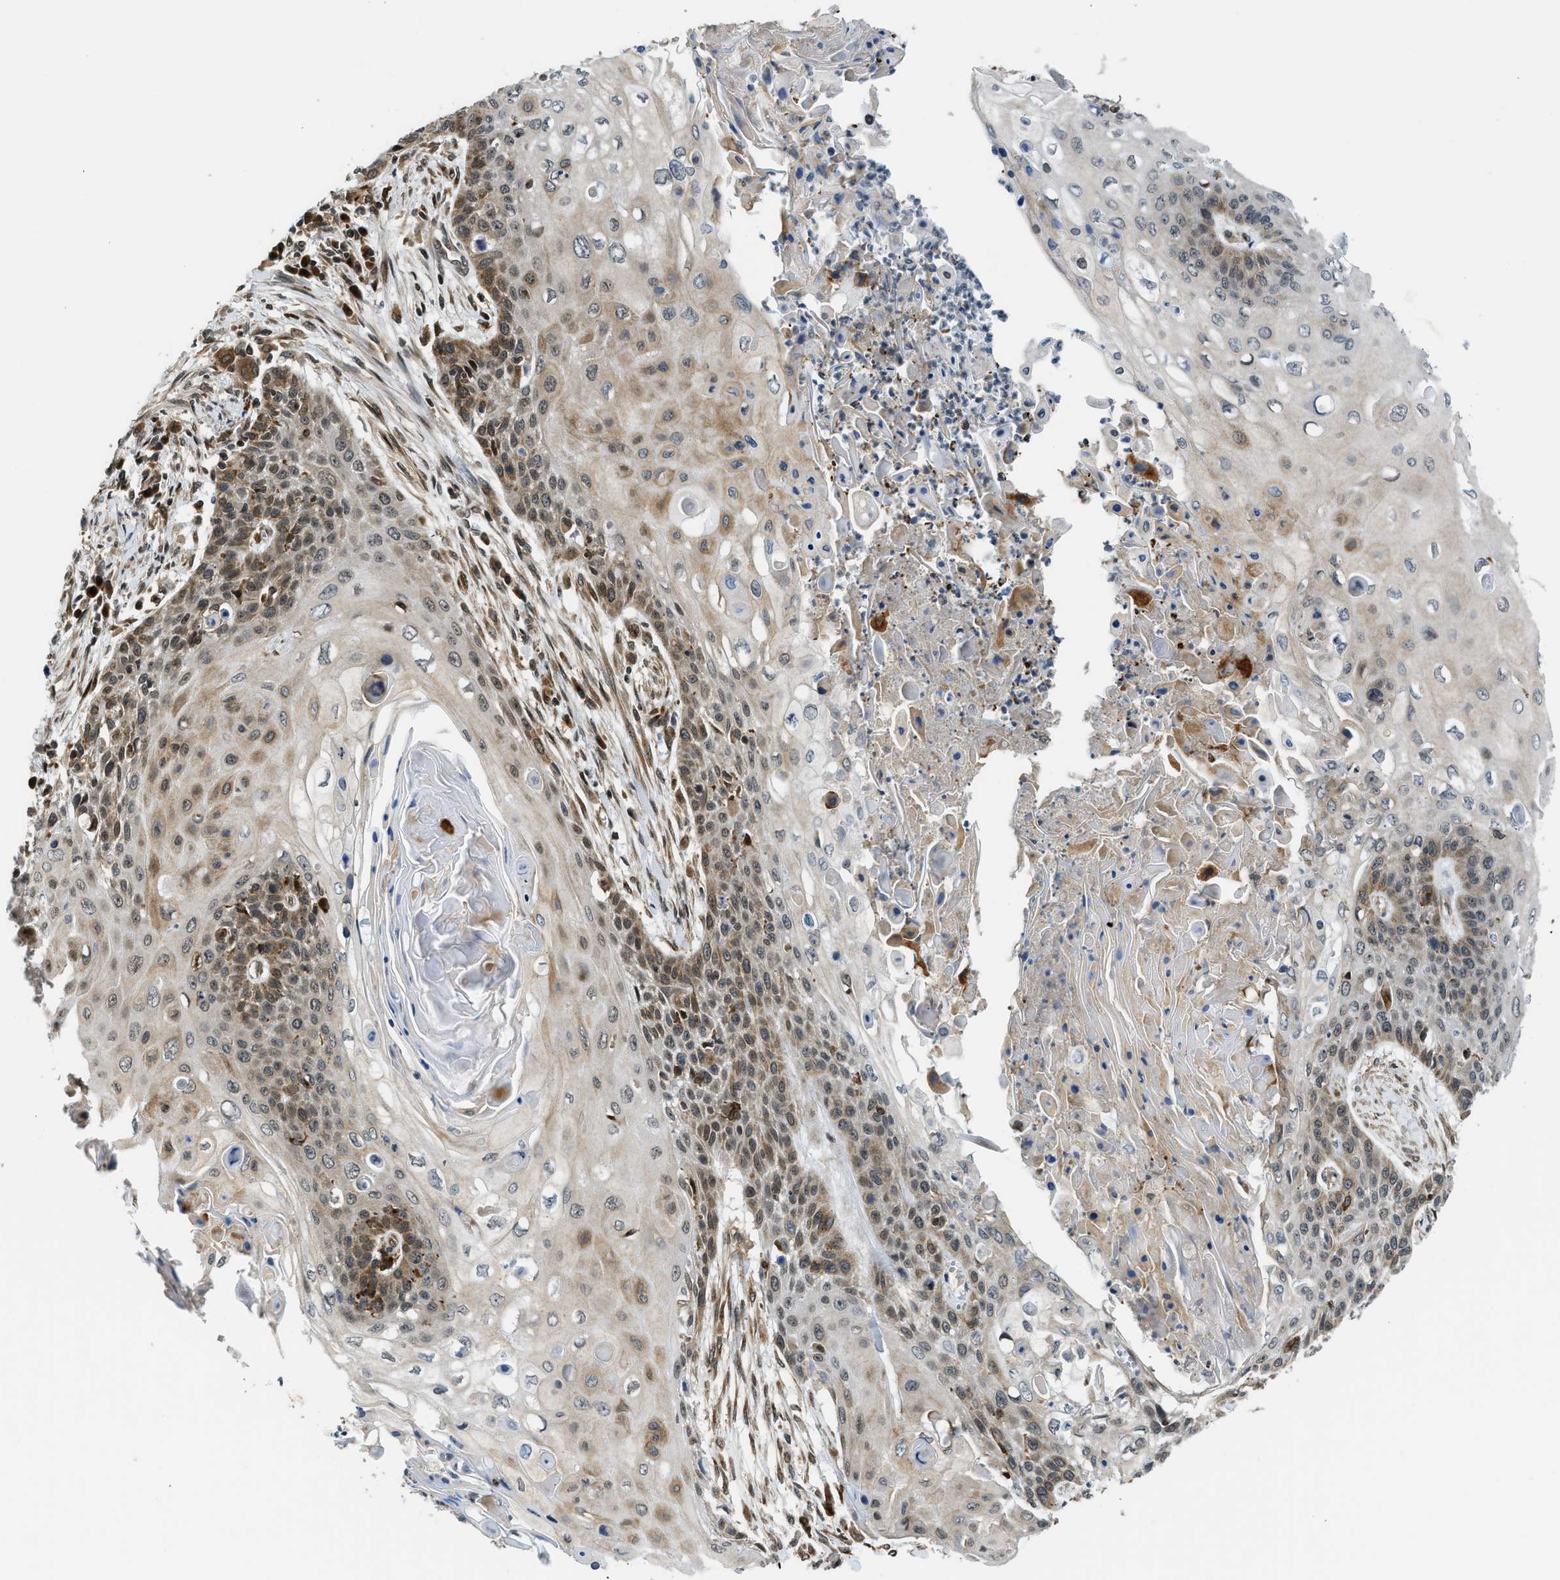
{"staining": {"intensity": "moderate", "quantity": ">75%", "location": "cytoplasmic/membranous"}, "tissue": "cervical cancer", "cell_type": "Tumor cells", "image_type": "cancer", "snomed": [{"axis": "morphology", "description": "Squamous cell carcinoma, NOS"}, {"axis": "topography", "description": "Cervix"}], "caption": "Immunohistochemical staining of squamous cell carcinoma (cervical) exhibits medium levels of moderate cytoplasmic/membranous protein staining in about >75% of tumor cells.", "gene": "RETREG3", "patient": {"sex": "female", "age": 39}}